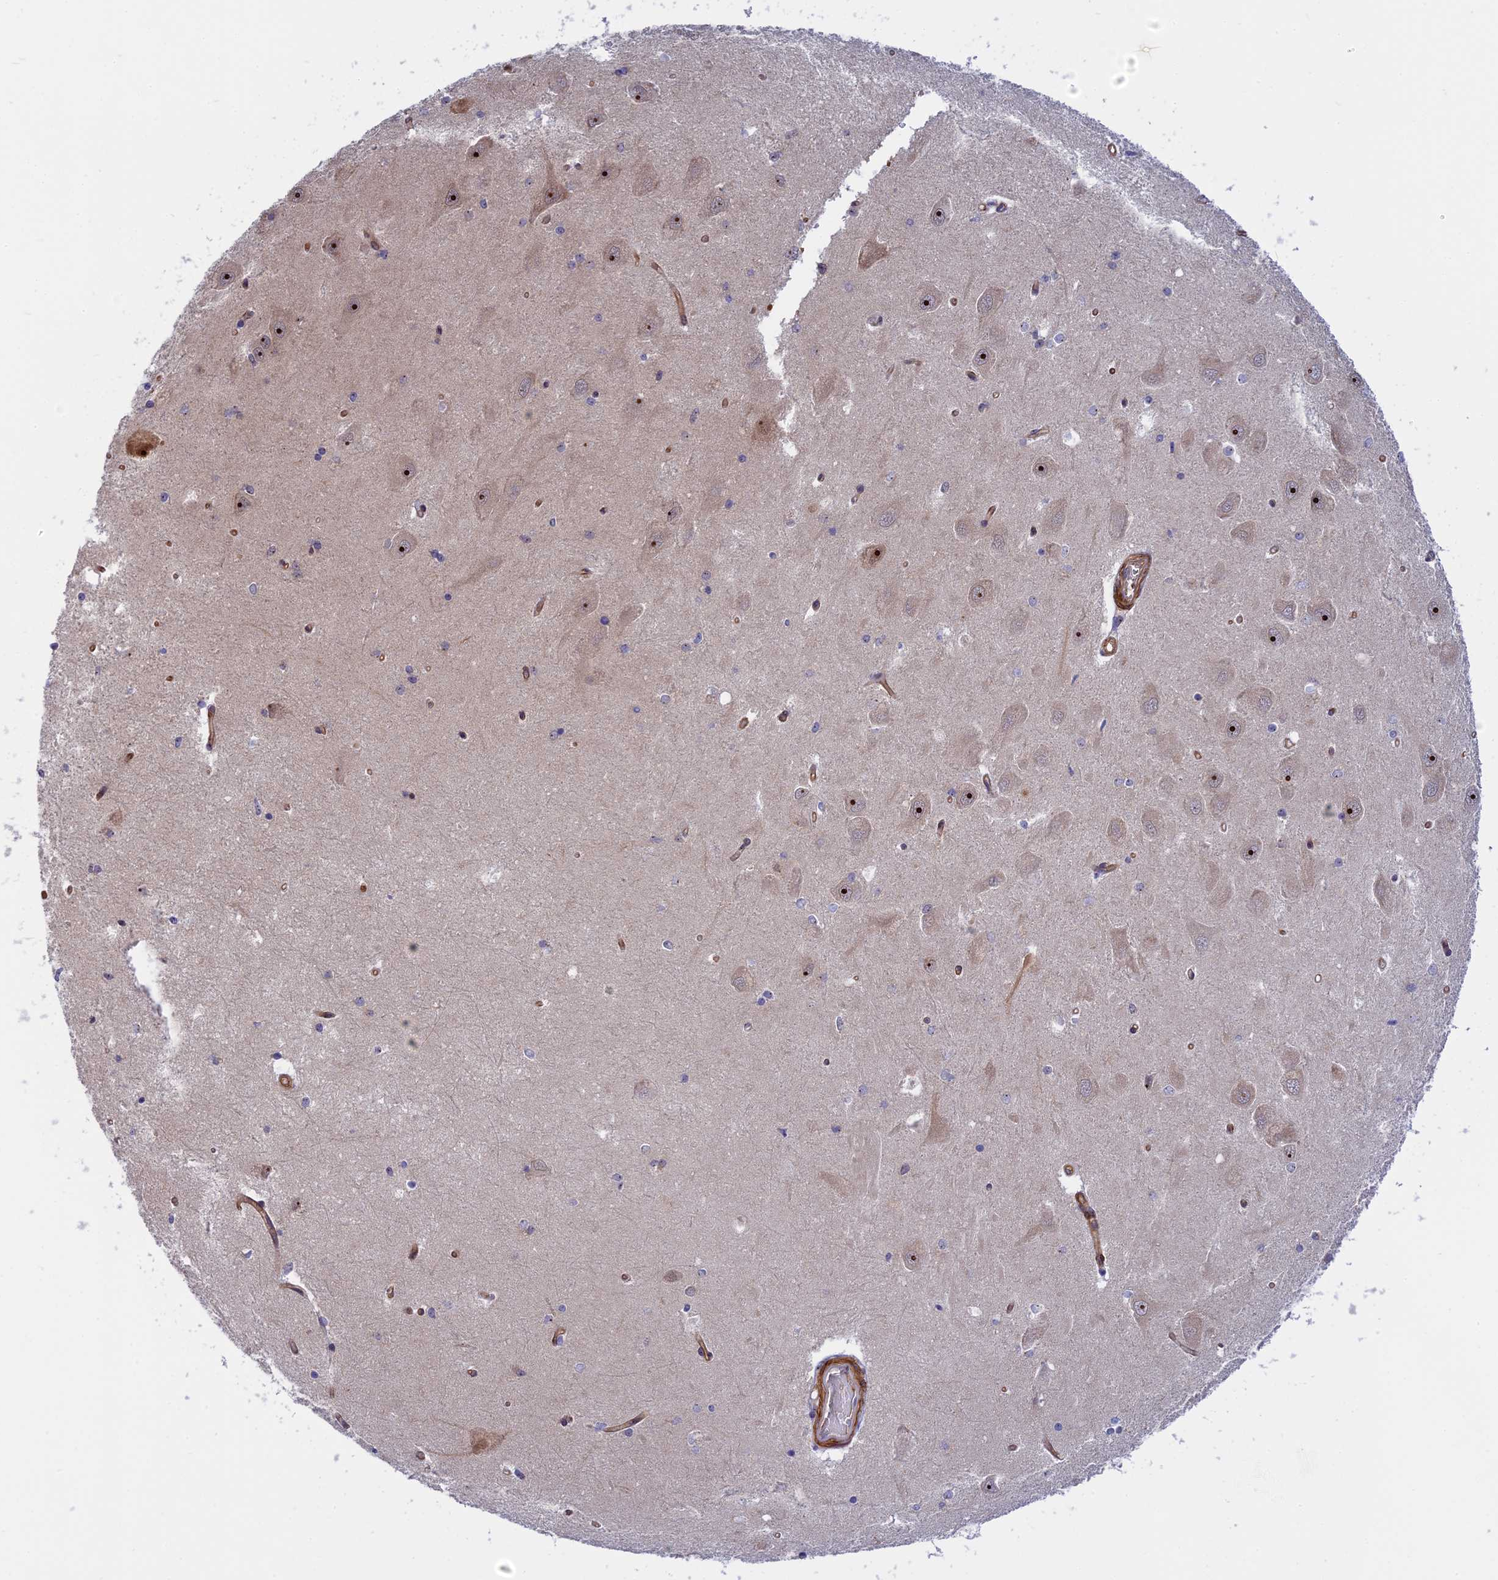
{"staining": {"intensity": "negative", "quantity": "none", "location": "none"}, "tissue": "hippocampus", "cell_type": "Glial cells", "image_type": "normal", "snomed": [{"axis": "morphology", "description": "Normal tissue, NOS"}, {"axis": "topography", "description": "Hippocampus"}], "caption": "Immunohistochemical staining of normal hippocampus shows no significant expression in glial cells.", "gene": "DBNDD1", "patient": {"sex": "male", "age": 45}}